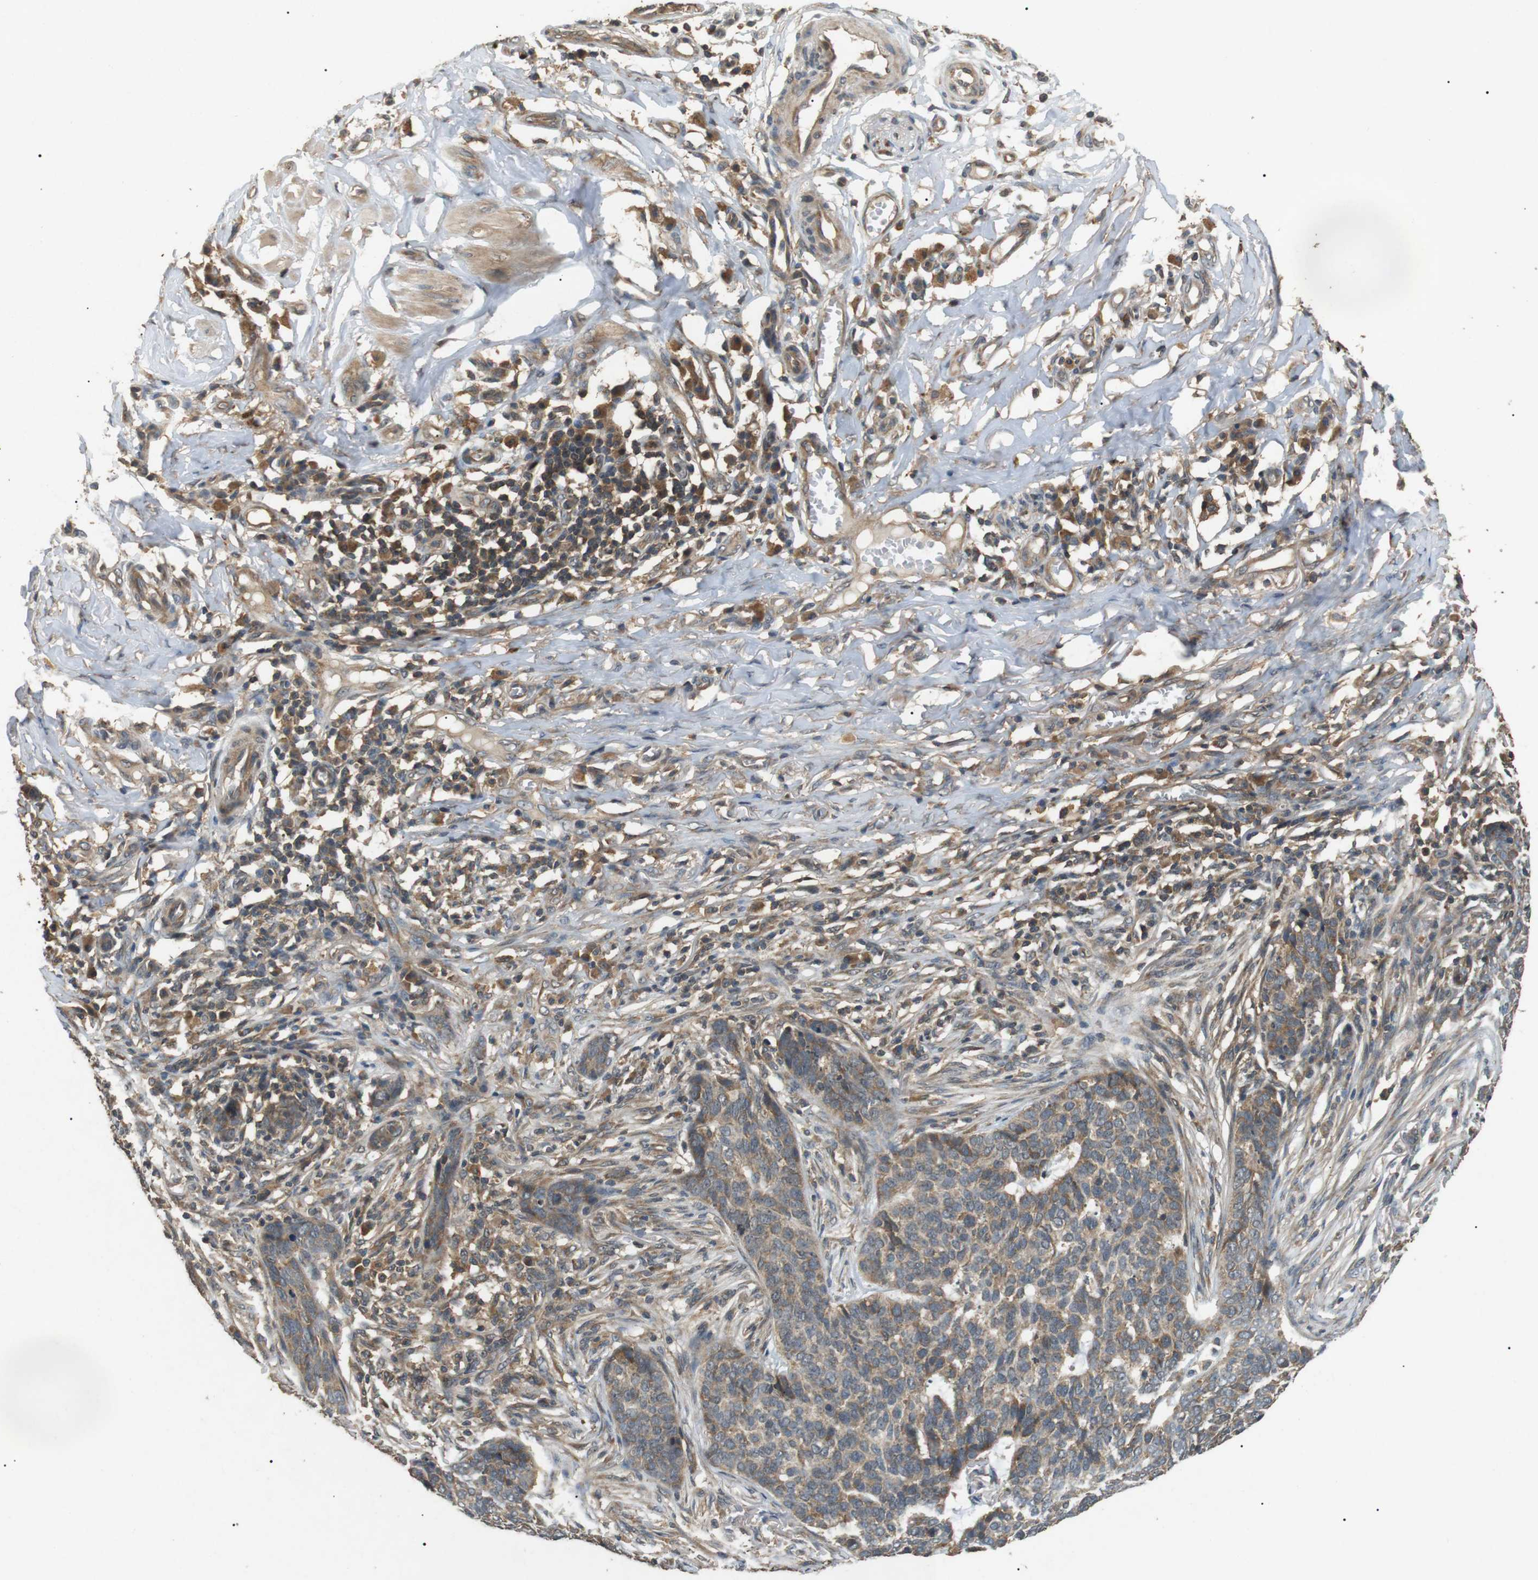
{"staining": {"intensity": "moderate", "quantity": ">75%", "location": "cytoplasmic/membranous"}, "tissue": "skin cancer", "cell_type": "Tumor cells", "image_type": "cancer", "snomed": [{"axis": "morphology", "description": "Basal cell carcinoma"}, {"axis": "topography", "description": "Skin"}], "caption": "IHC photomicrograph of human skin cancer stained for a protein (brown), which reveals medium levels of moderate cytoplasmic/membranous staining in about >75% of tumor cells.", "gene": "TBC1D15", "patient": {"sex": "male", "age": 85}}